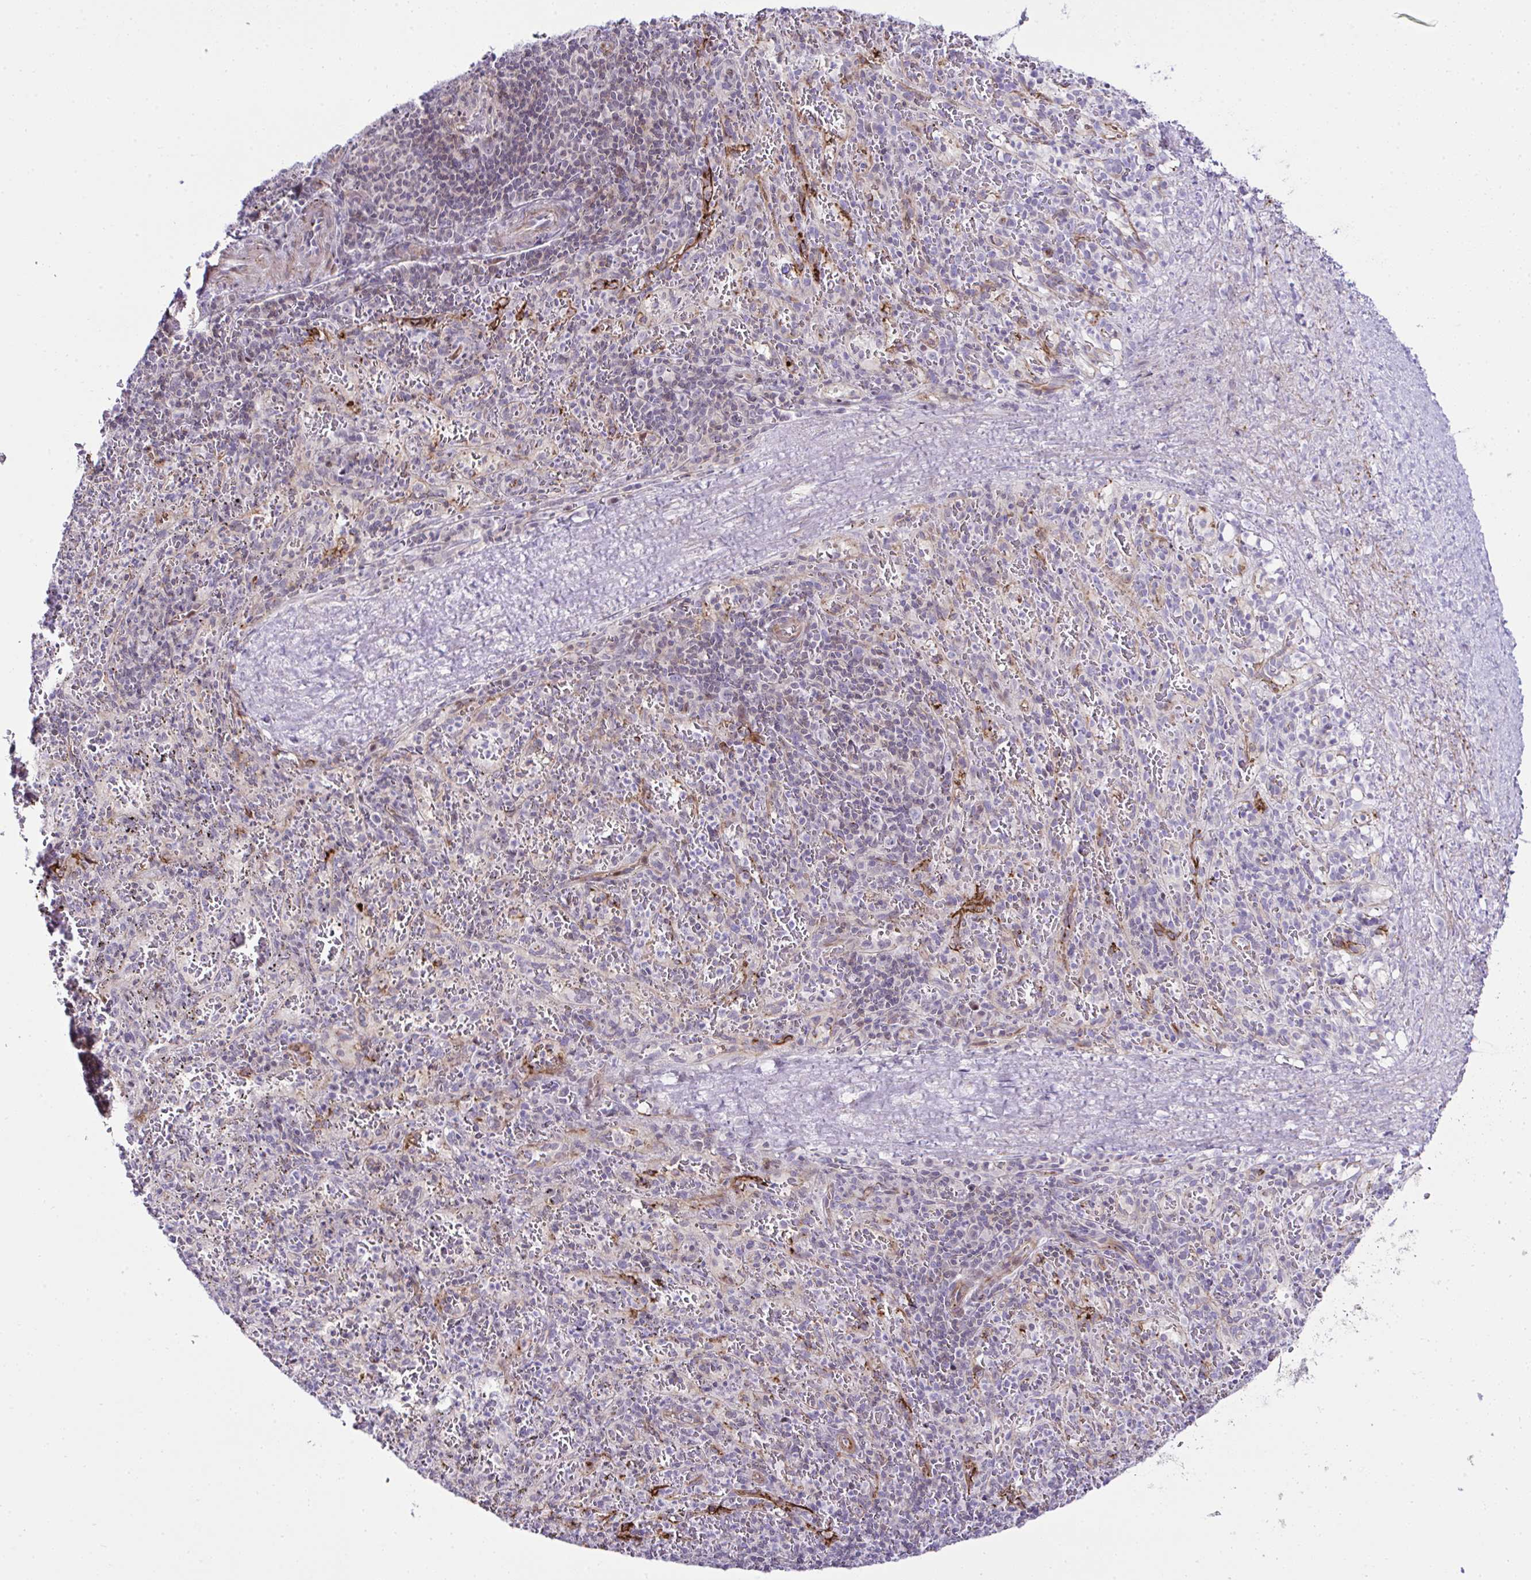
{"staining": {"intensity": "negative", "quantity": "none", "location": "none"}, "tissue": "spleen", "cell_type": "Cells in red pulp", "image_type": "normal", "snomed": [{"axis": "morphology", "description": "Normal tissue, NOS"}, {"axis": "topography", "description": "Spleen"}], "caption": "IHC of benign human spleen displays no staining in cells in red pulp.", "gene": "FBXO34", "patient": {"sex": "male", "age": 57}}